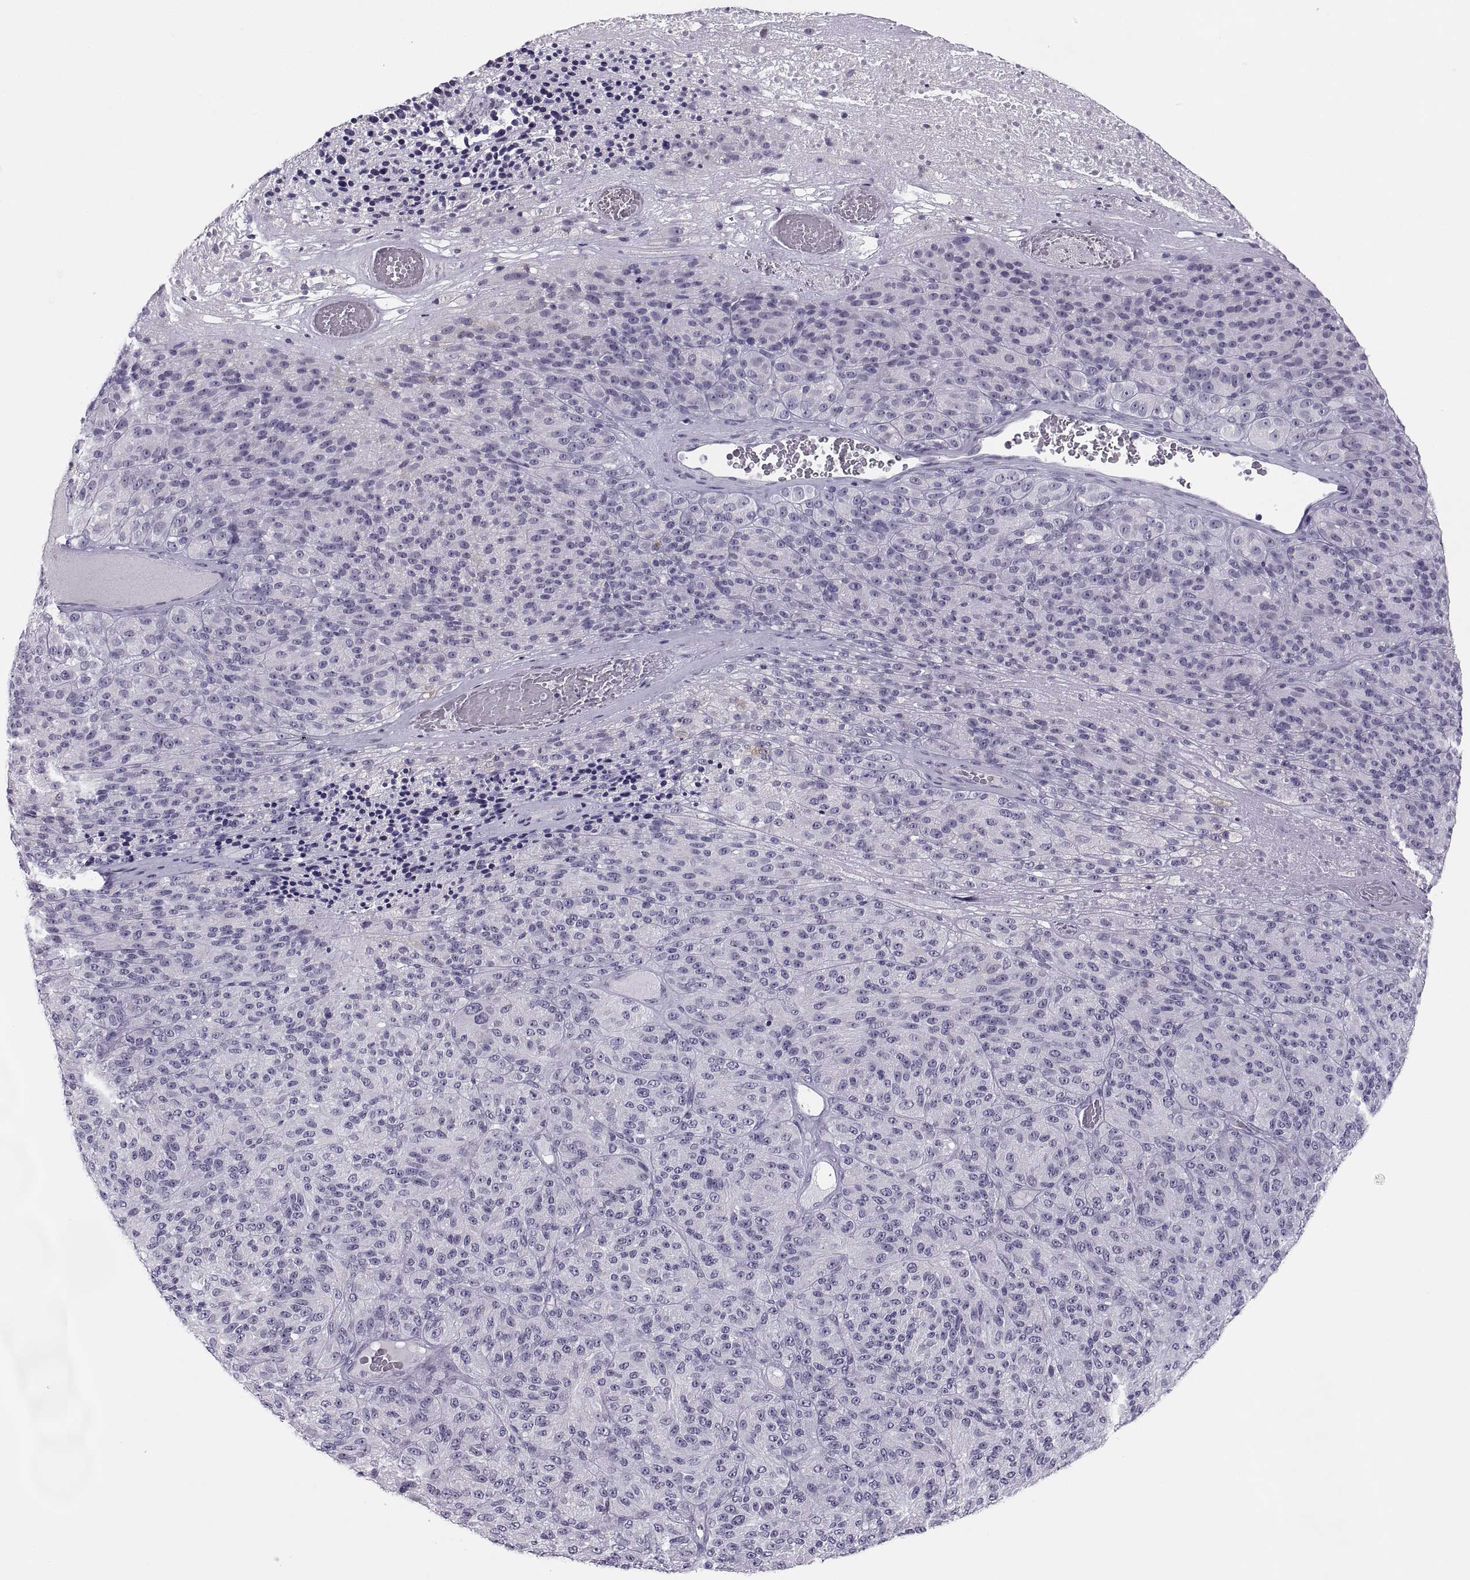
{"staining": {"intensity": "negative", "quantity": "none", "location": "none"}, "tissue": "melanoma", "cell_type": "Tumor cells", "image_type": "cancer", "snomed": [{"axis": "morphology", "description": "Malignant melanoma, Metastatic site"}, {"axis": "topography", "description": "Brain"}], "caption": "An immunohistochemistry image of melanoma is shown. There is no staining in tumor cells of melanoma.", "gene": "C3orf22", "patient": {"sex": "female", "age": 56}}